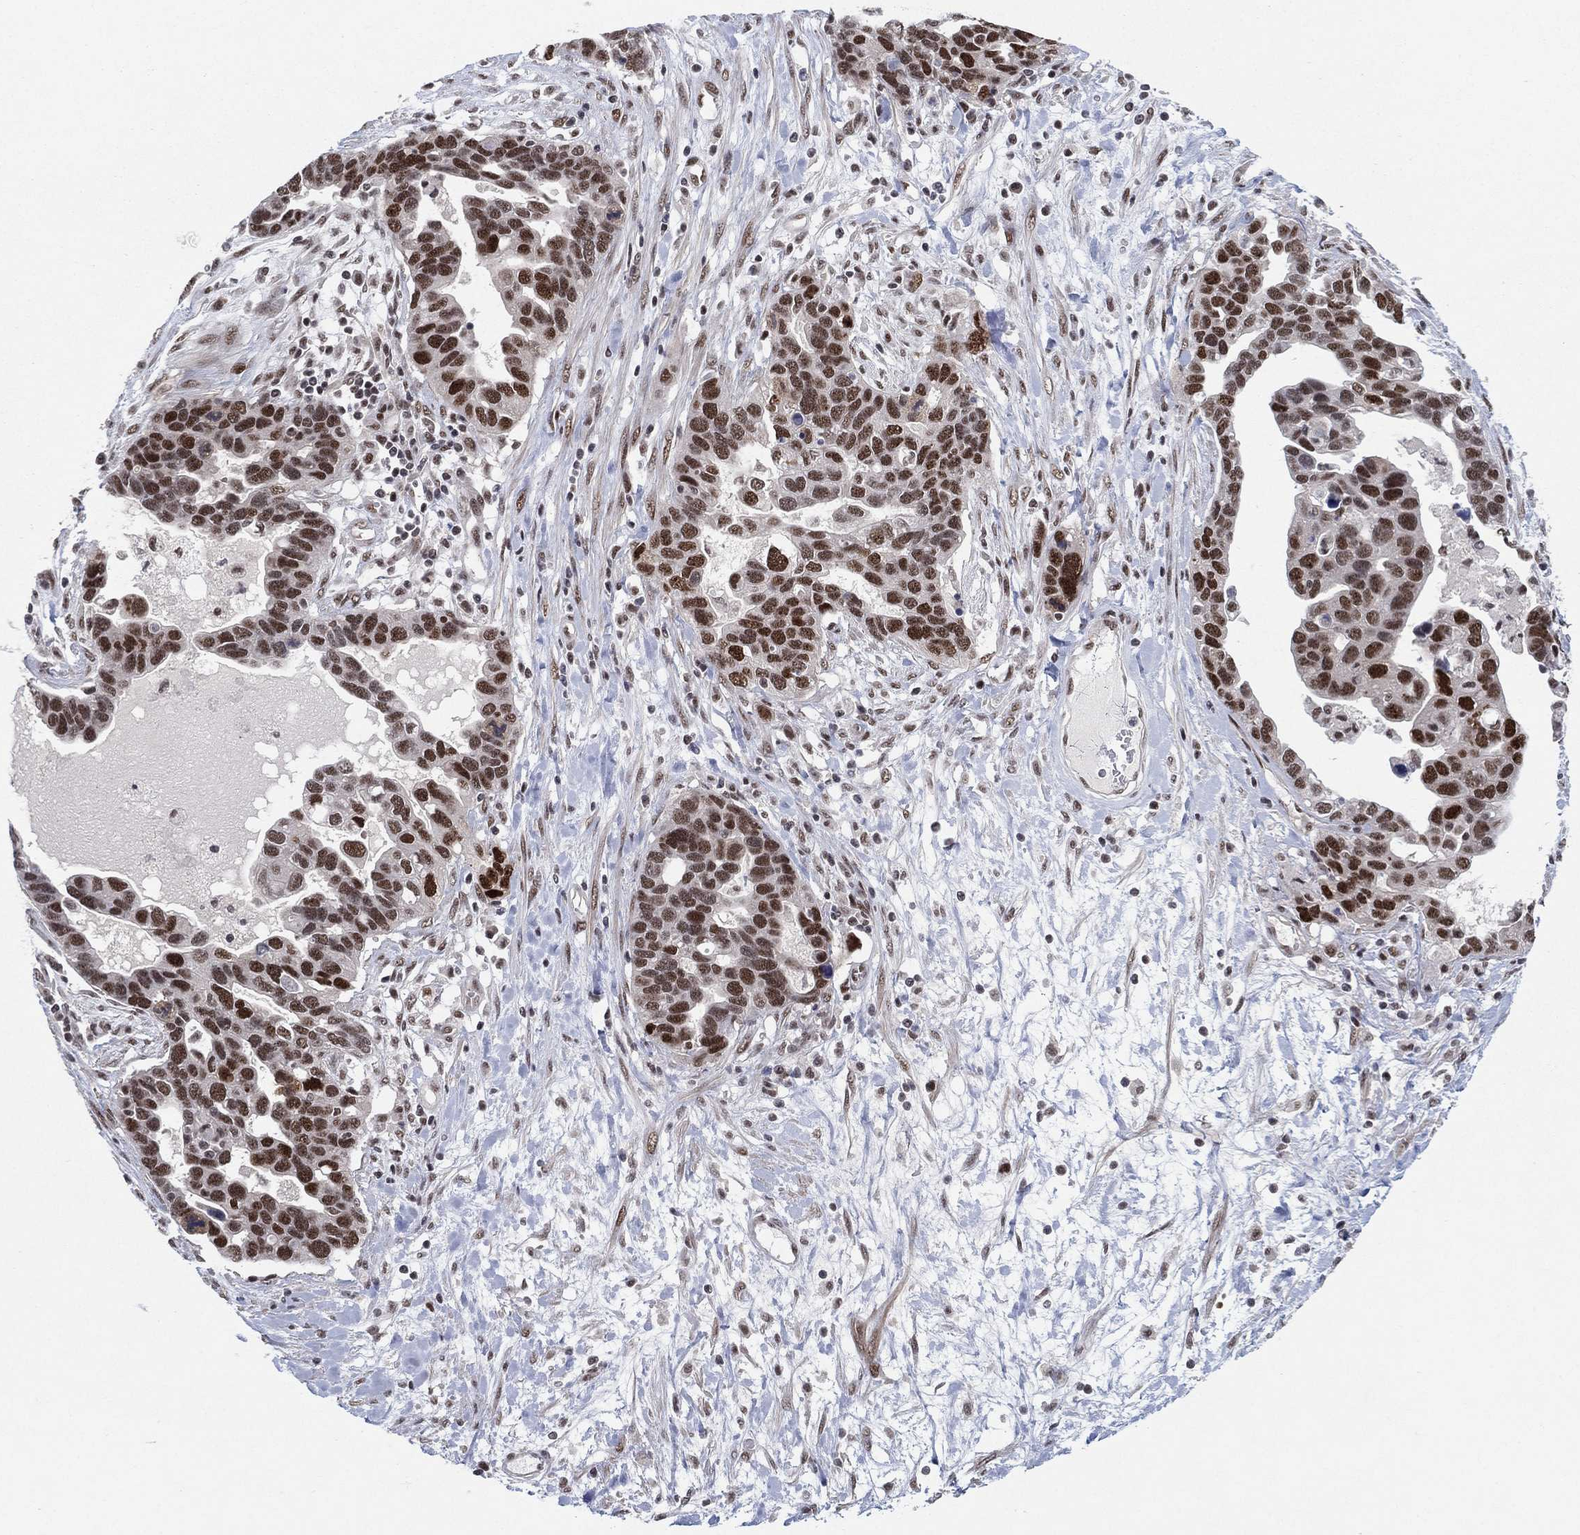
{"staining": {"intensity": "strong", "quantity": "25%-75%", "location": "nuclear"}, "tissue": "ovarian cancer", "cell_type": "Tumor cells", "image_type": "cancer", "snomed": [{"axis": "morphology", "description": "Cystadenocarcinoma, serous, NOS"}, {"axis": "topography", "description": "Ovary"}], "caption": "Protein staining by IHC exhibits strong nuclear staining in approximately 25%-75% of tumor cells in ovarian cancer (serous cystadenocarcinoma).", "gene": "DGCR8", "patient": {"sex": "female", "age": 54}}